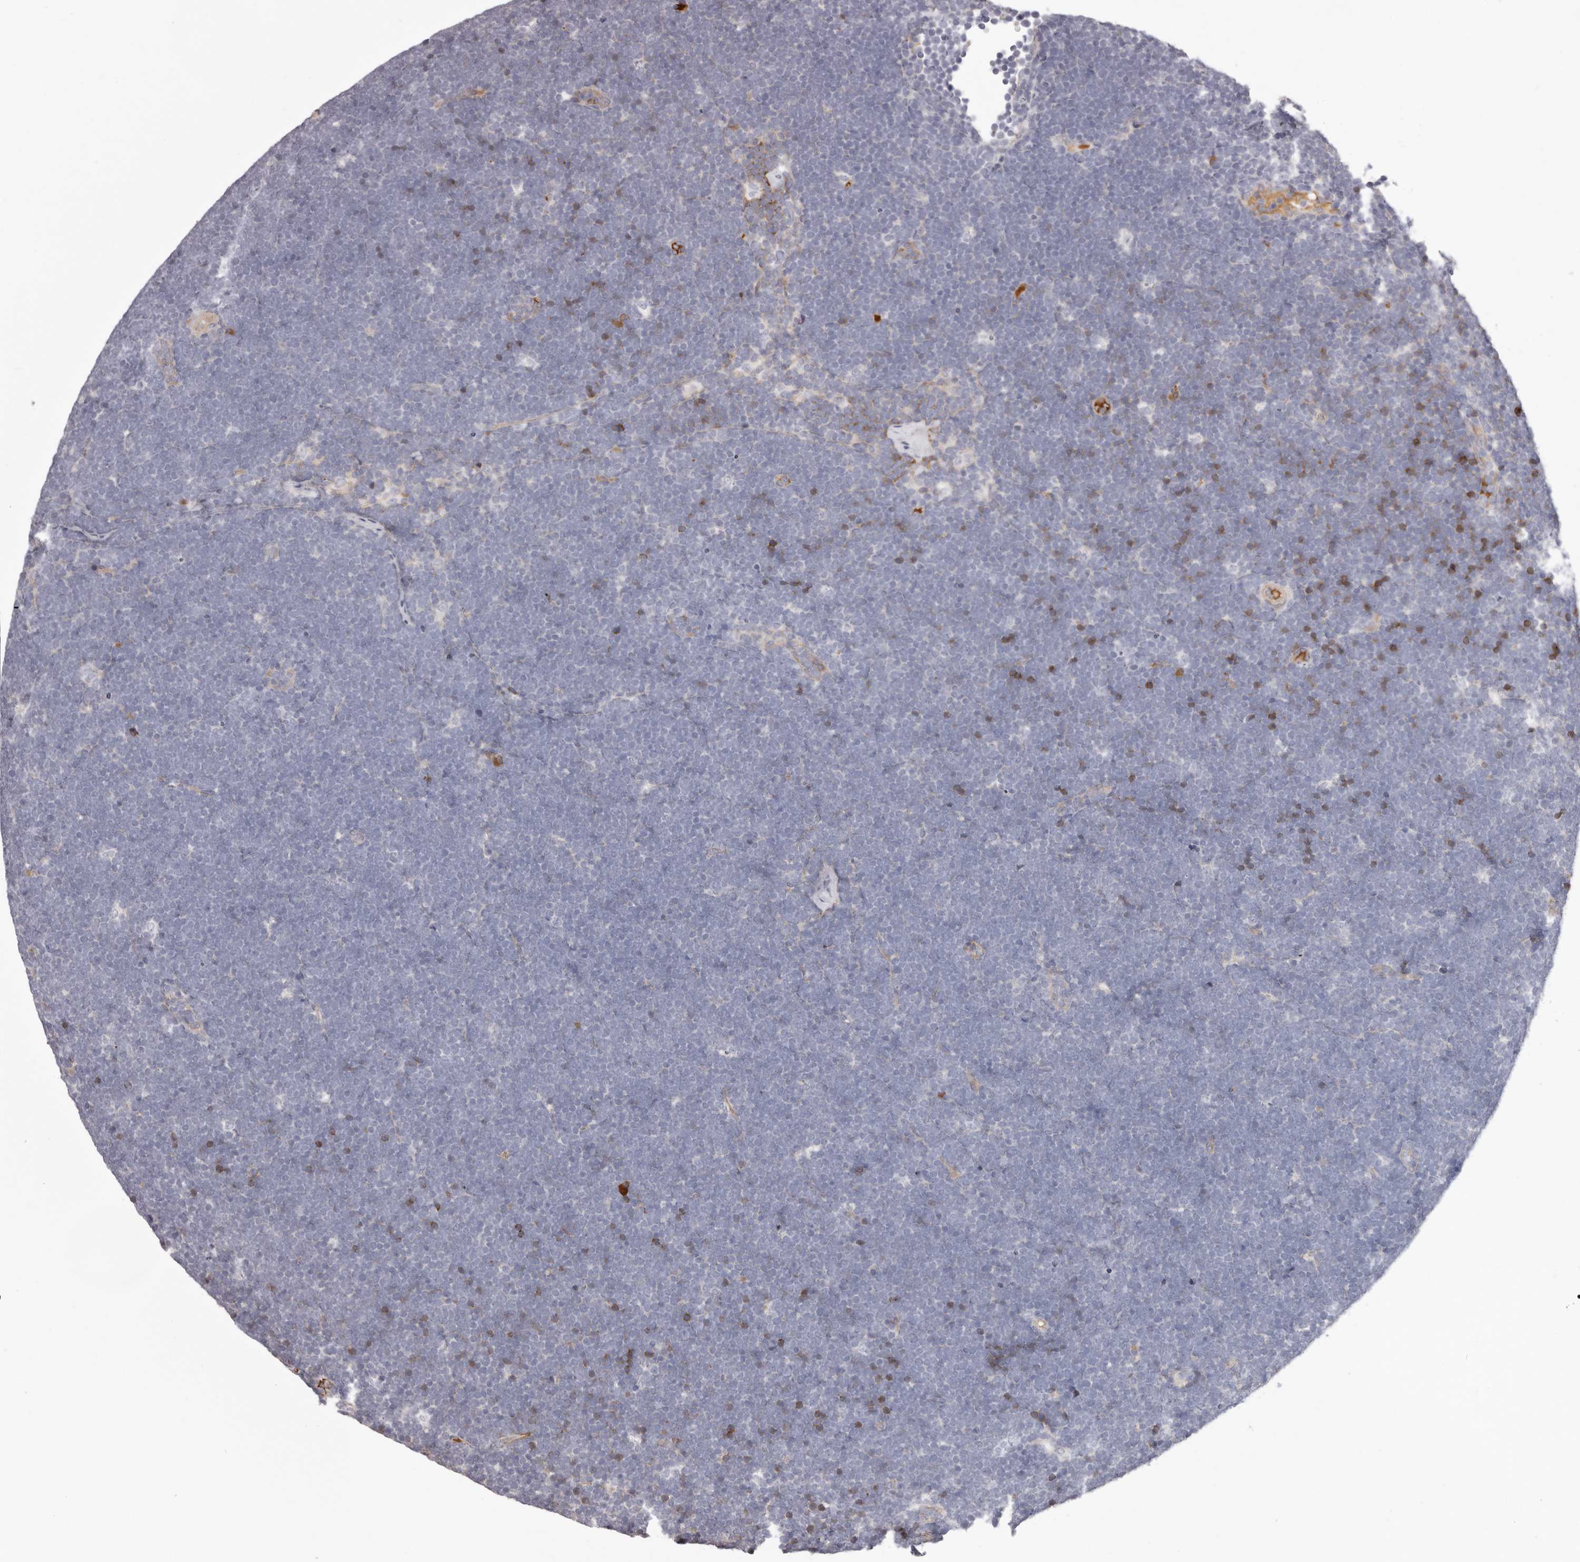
{"staining": {"intensity": "negative", "quantity": "none", "location": "none"}, "tissue": "lymphoma", "cell_type": "Tumor cells", "image_type": "cancer", "snomed": [{"axis": "morphology", "description": "Malignant lymphoma, non-Hodgkin's type, High grade"}, {"axis": "topography", "description": "Lymph node"}], "caption": "Tumor cells show no significant protein staining in malignant lymphoma, non-Hodgkin's type (high-grade). The staining was performed using DAB (3,3'-diaminobenzidine) to visualize the protein expression in brown, while the nuclei were stained in blue with hematoxylin (Magnification: 20x).", "gene": "OTUD3", "patient": {"sex": "male", "age": 13}}